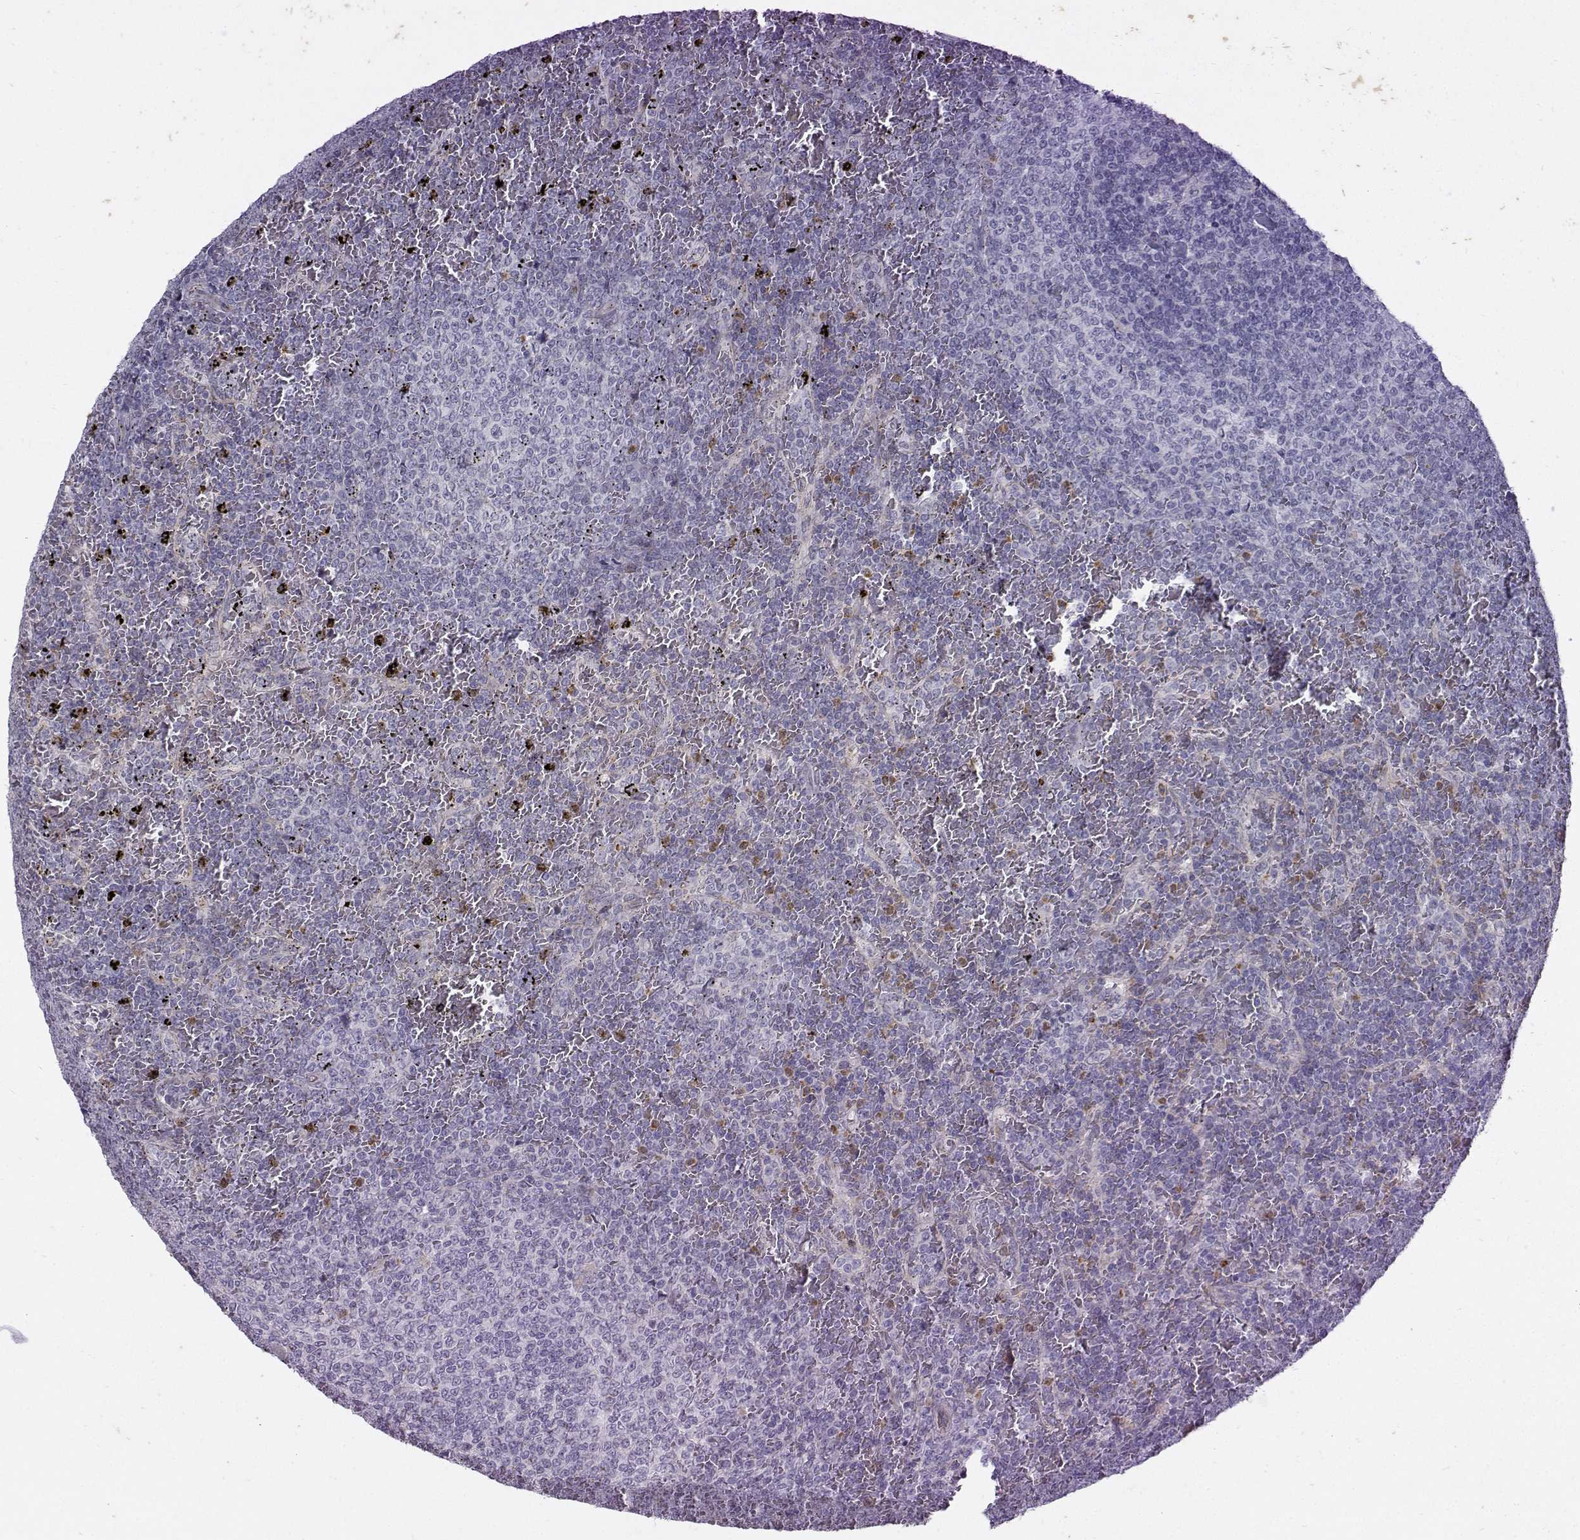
{"staining": {"intensity": "negative", "quantity": "none", "location": "none"}, "tissue": "lymphoma", "cell_type": "Tumor cells", "image_type": "cancer", "snomed": [{"axis": "morphology", "description": "Malignant lymphoma, non-Hodgkin's type, Low grade"}, {"axis": "topography", "description": "Spleen"}], "caption": "This is a micrograph of immunohistochemistry staining of lymphoma, which shows no positivity in tumor cells.", "gene": "OPRD1", "patient": {"sex": "female", "age": 77}}